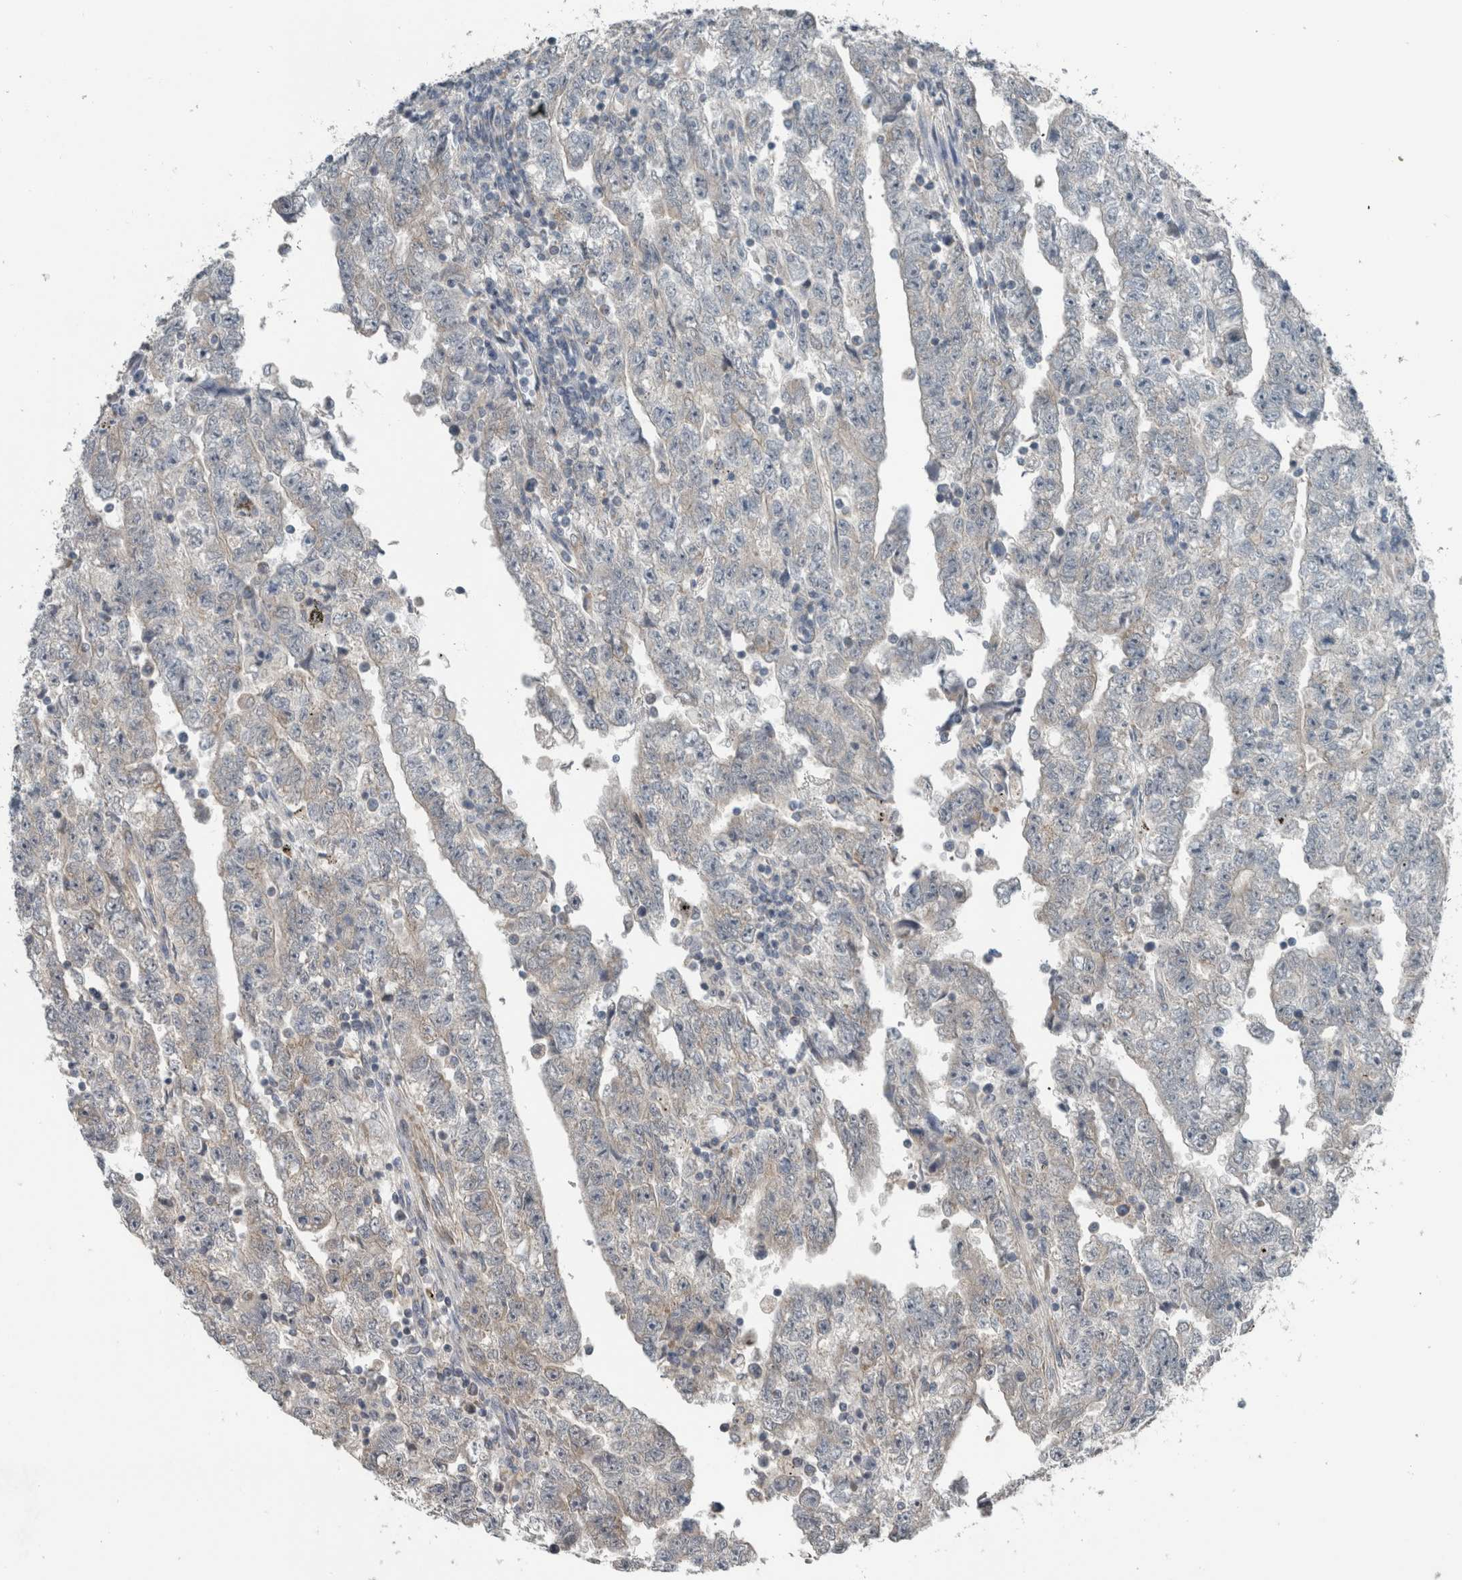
{"staining": {"intensity": "weak", "quantity": "<25%", "location": "cytoplasmic/membranous"}, "tissue": "testis cancer", "cell_type": "Tumor cells", "image_type": "cancer", "snomed": [{"axis": "morphology", "description": "Carcinoma, Embryonal, NOS"}, {"axis": "topography", "description": "Testis"}], "caption": "Immunohistochemistry micrograph of neoplastic tissue: human testis cancer stained with DAB (3,3'-diaminobenzidine) demonstrates no significant protein expression in tumor cells.", "gene": "ARMC1", "patient": {"sex": "male", "age": 25}}